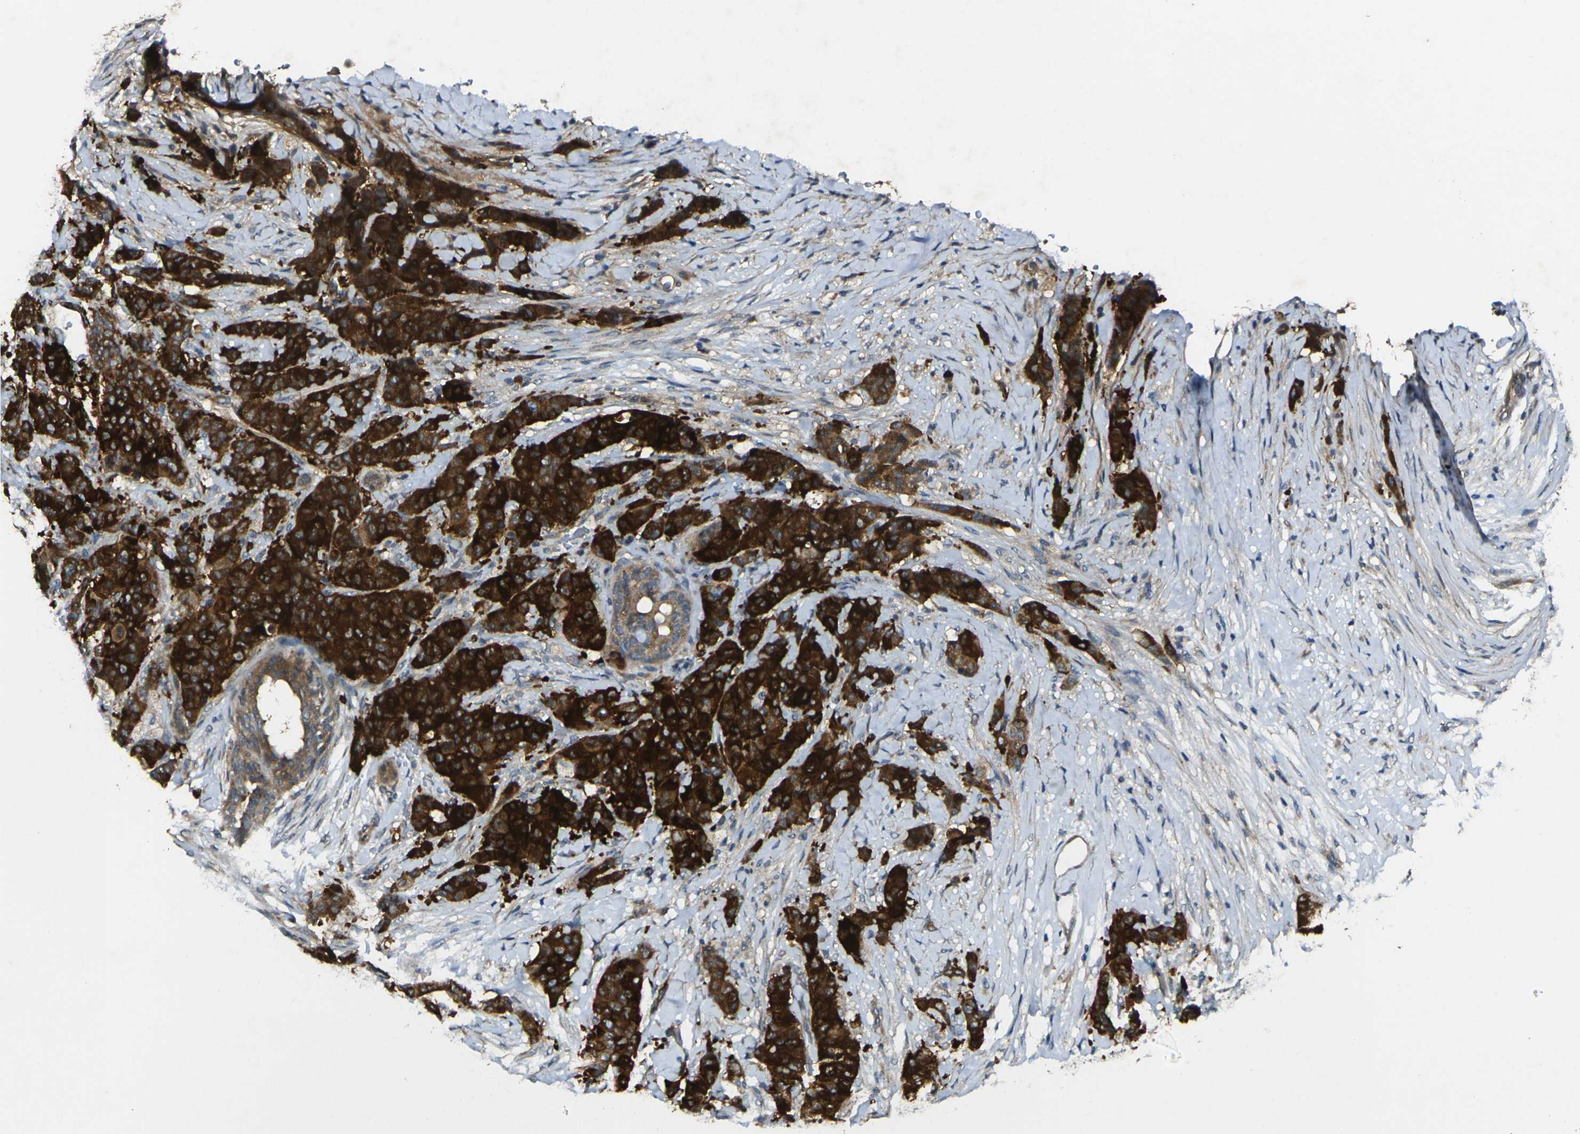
{"staining": {"intensity": "strong", "quantity": ">75%", "location": "cytoplasmic/membranous"}, "tissue": "breast cancer", "cell_type": "Tumor cells", "image_type": "cancer", "snomed": [{"axis": "morphology", "description": "Duct carcinoma"}, {"axis": "topography", "description": "Breast"}], "caption": "A micrograph showing strong cytoplasmic/membranous expression in about >75% of tumor cells in breast infiltrating ductal carcinoma, as visualized by brown immunohistochemical staining.", "gene": "GNA12", "patient": {"sex": "female", "age": 40}}